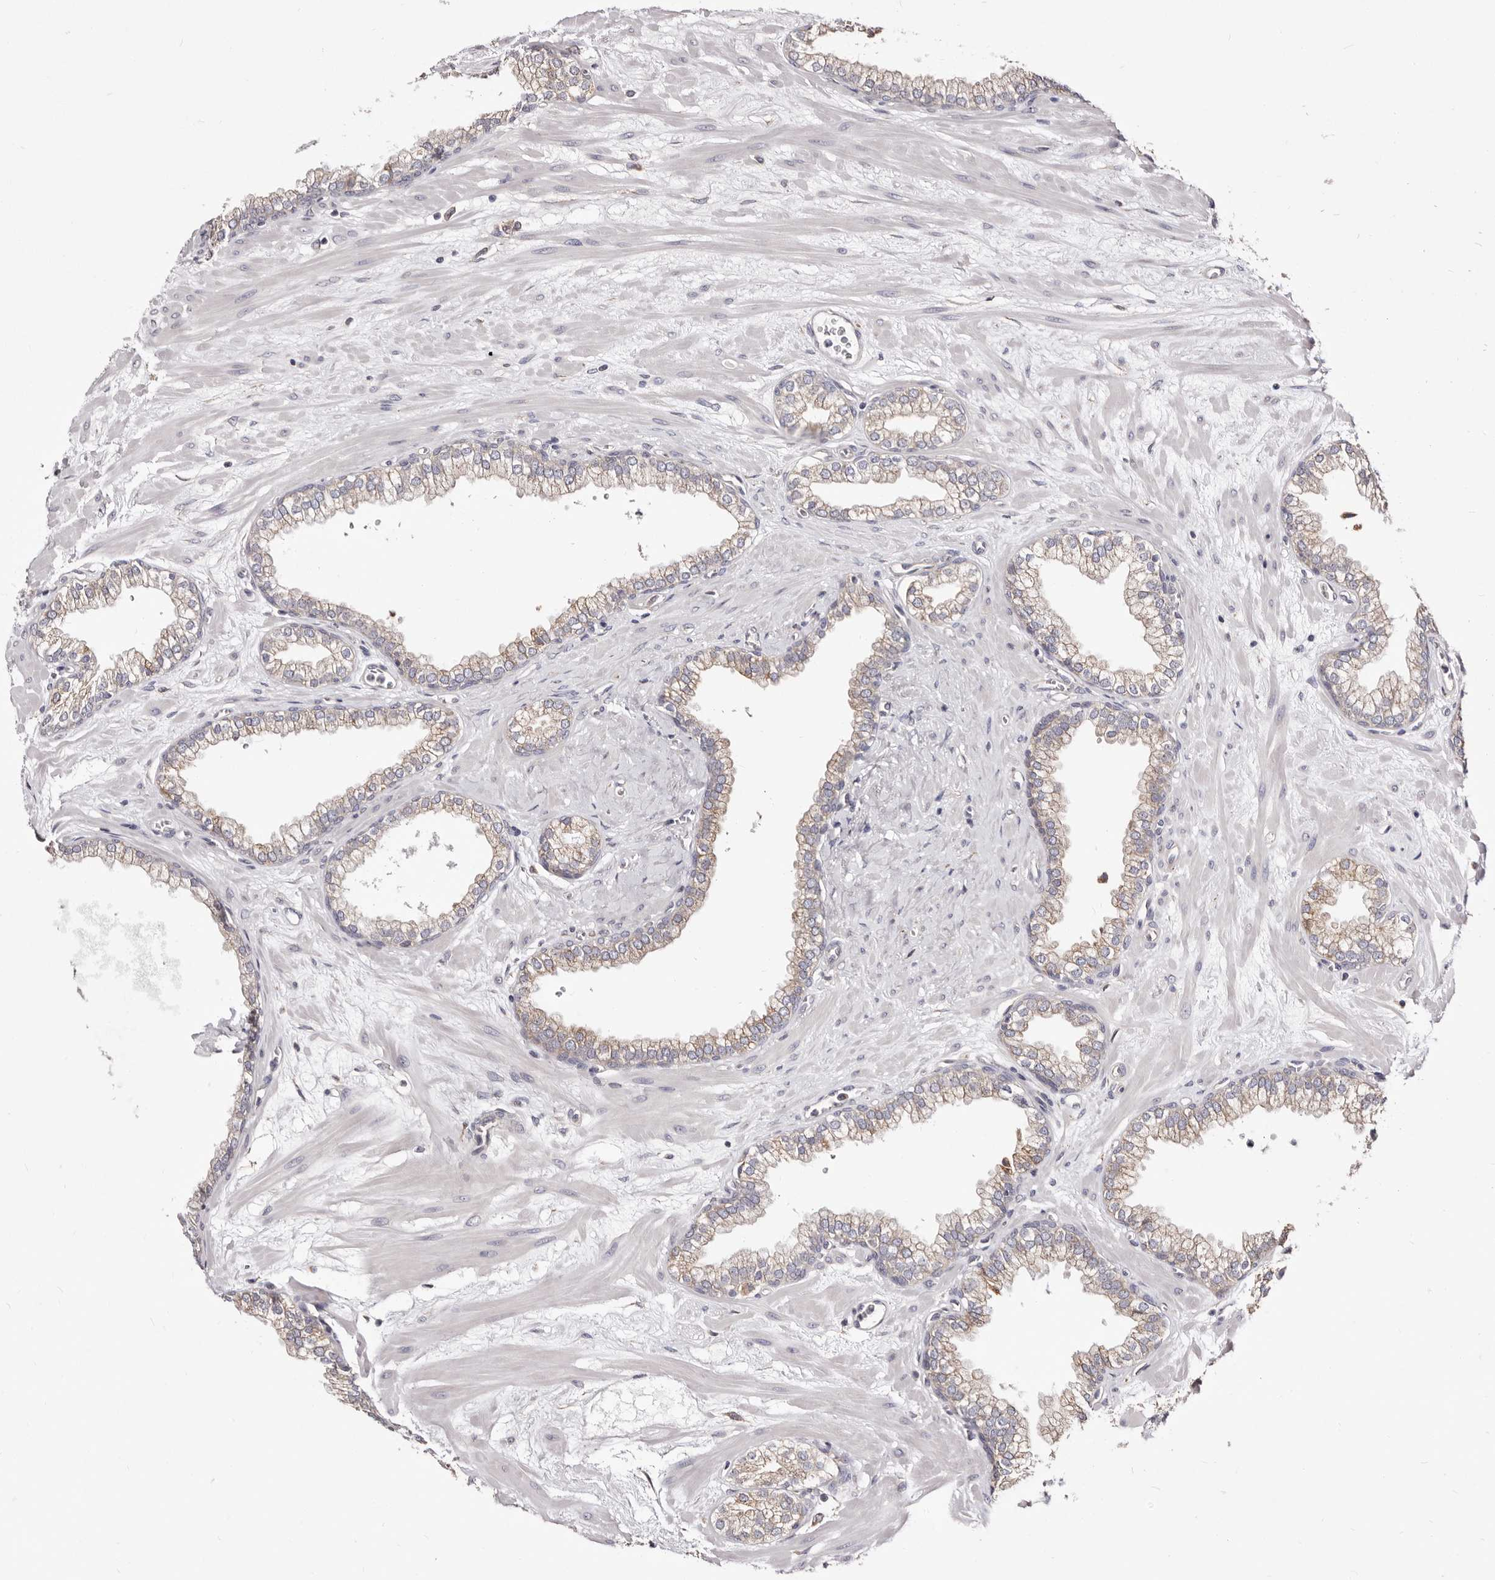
{"staining": {"intensity": "moderate", "quantity": "25%-75%", "location": "cytoplasmic/membranous"}, "tissue": "prostate", "cell_type": "Glandular cells", "image_type": "normal", "snomed": [{"axis": "morphology", "description": "Normal tissue, NOS"}, {"axis": "morphology", "description": "Urothelial carcinoma, Low grade"}, {"axis": "topography", "description": "Urinary bladder"}, {"axis": "topography", "description": "Prostate"}], "caption": "This is an image of immunohistochemistry (IHC) staining of unremarkable prostate, which shows moderate staining in the cytoplasmic/membranous of glandular cells.", "gene": "ACBD6", "patient": {"sex": "male", "age": 60}}